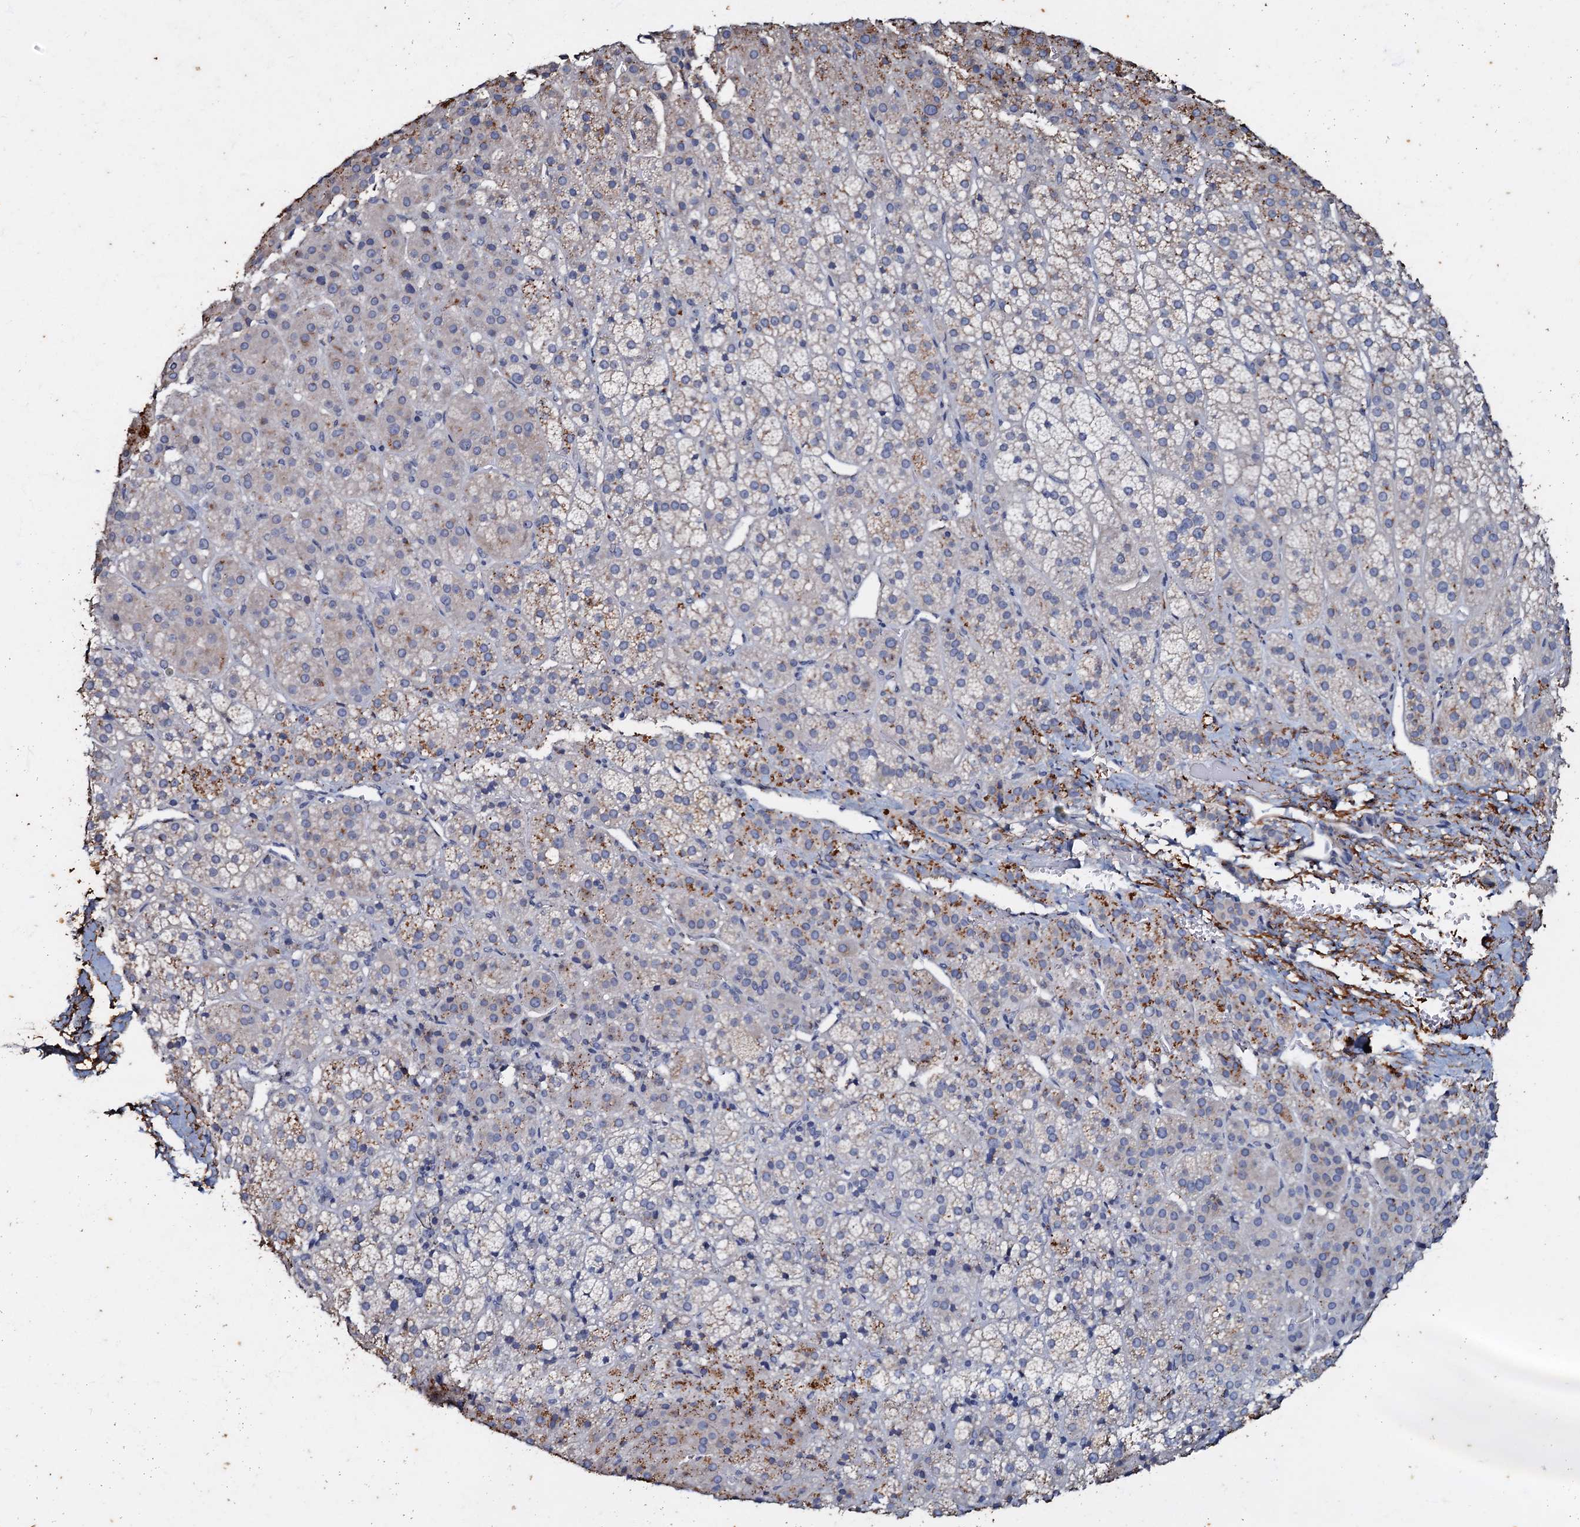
{"staining": {"intensity": "moderate", "quantity": "<25%", "location": "cytoplasmic/membranous"}, "tissue": "adrenal gland", "cell_type": "Glandular cells", "image_type": "normal", "snomed": [{"axis": "morphology", "description": "Normal tissue, NOS"}, {"axis": "topography", "description": "Adrenal gland"}], "caption": "DAB (3,3'-diaminobenzidine) immunohistochemical staining of normal adrenal gland displays moderate cytoplasmic/membranous protein positivity in about <25% of glandular cells.", "gene": "MANSC4", "patient": {"sex": "female", "age": 57}}